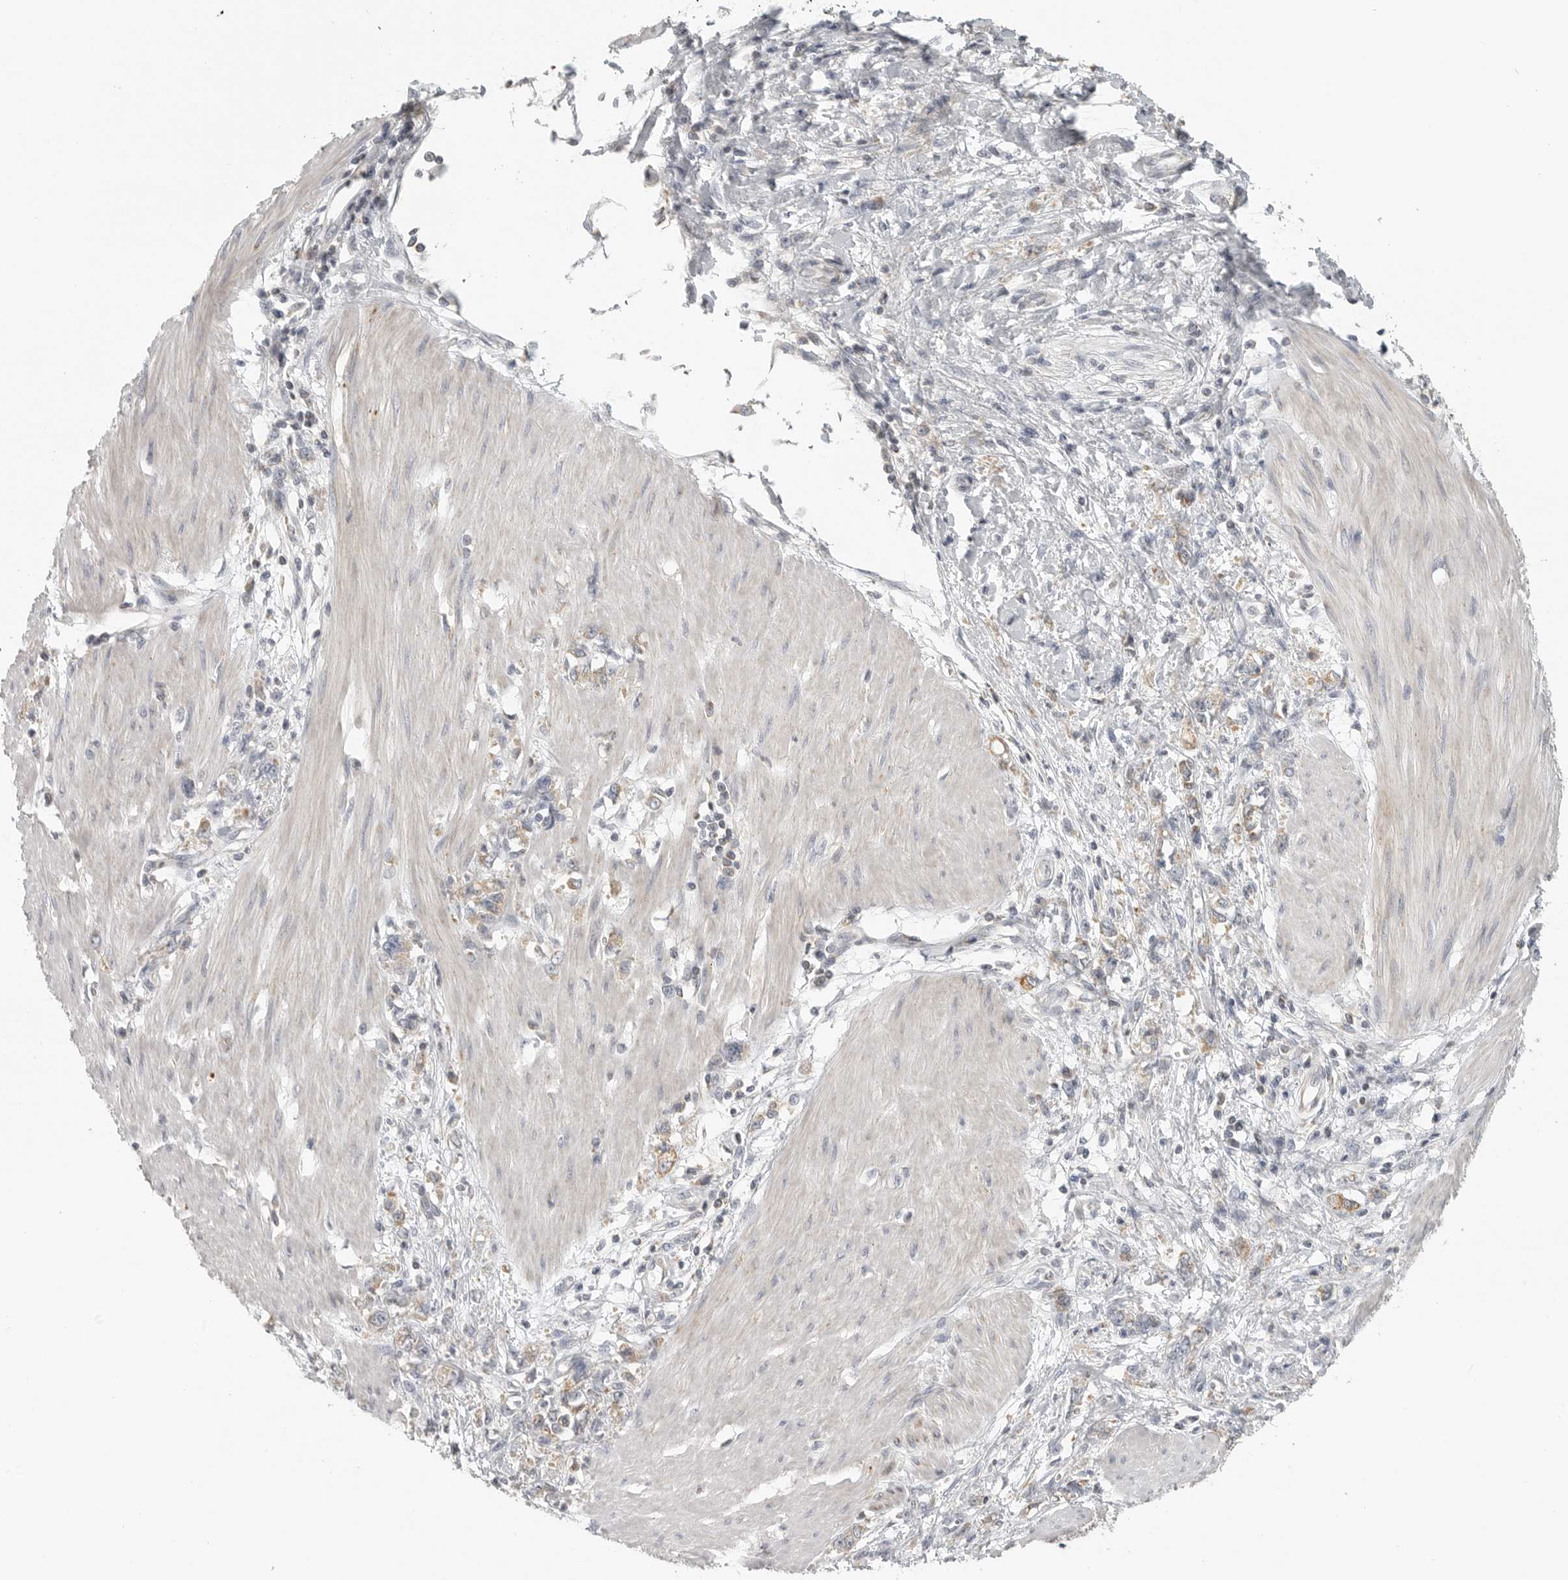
{"staining": {"intensity": "weak", "quantity": "25%-75%", "location": "cytoplasmic/membranous"}, "tissue": "stomach cancer", "cell_type": "Tumor cells", "image_type": "cancer", "snomed": [{"axis": "morphology", "description": "Adenocarcinoma, NOS"}, {"axis": "topography", "description": "Stomach"}], "caption": "Immunohistochemistry (IHC) of stomach cancer (adenocarcinoma) demonstrates low levels of weak cytoplasmic/membranous positivity in about 25%-75% of tumor cells. Using DAB (3,3'-diaminobenzidine) (brown) and hematoxylin (blue) stains, captured at high magnification using brightfield microscopy.", "gene": "RXFP3", "patient": {"sex": "female", "age": 76}}